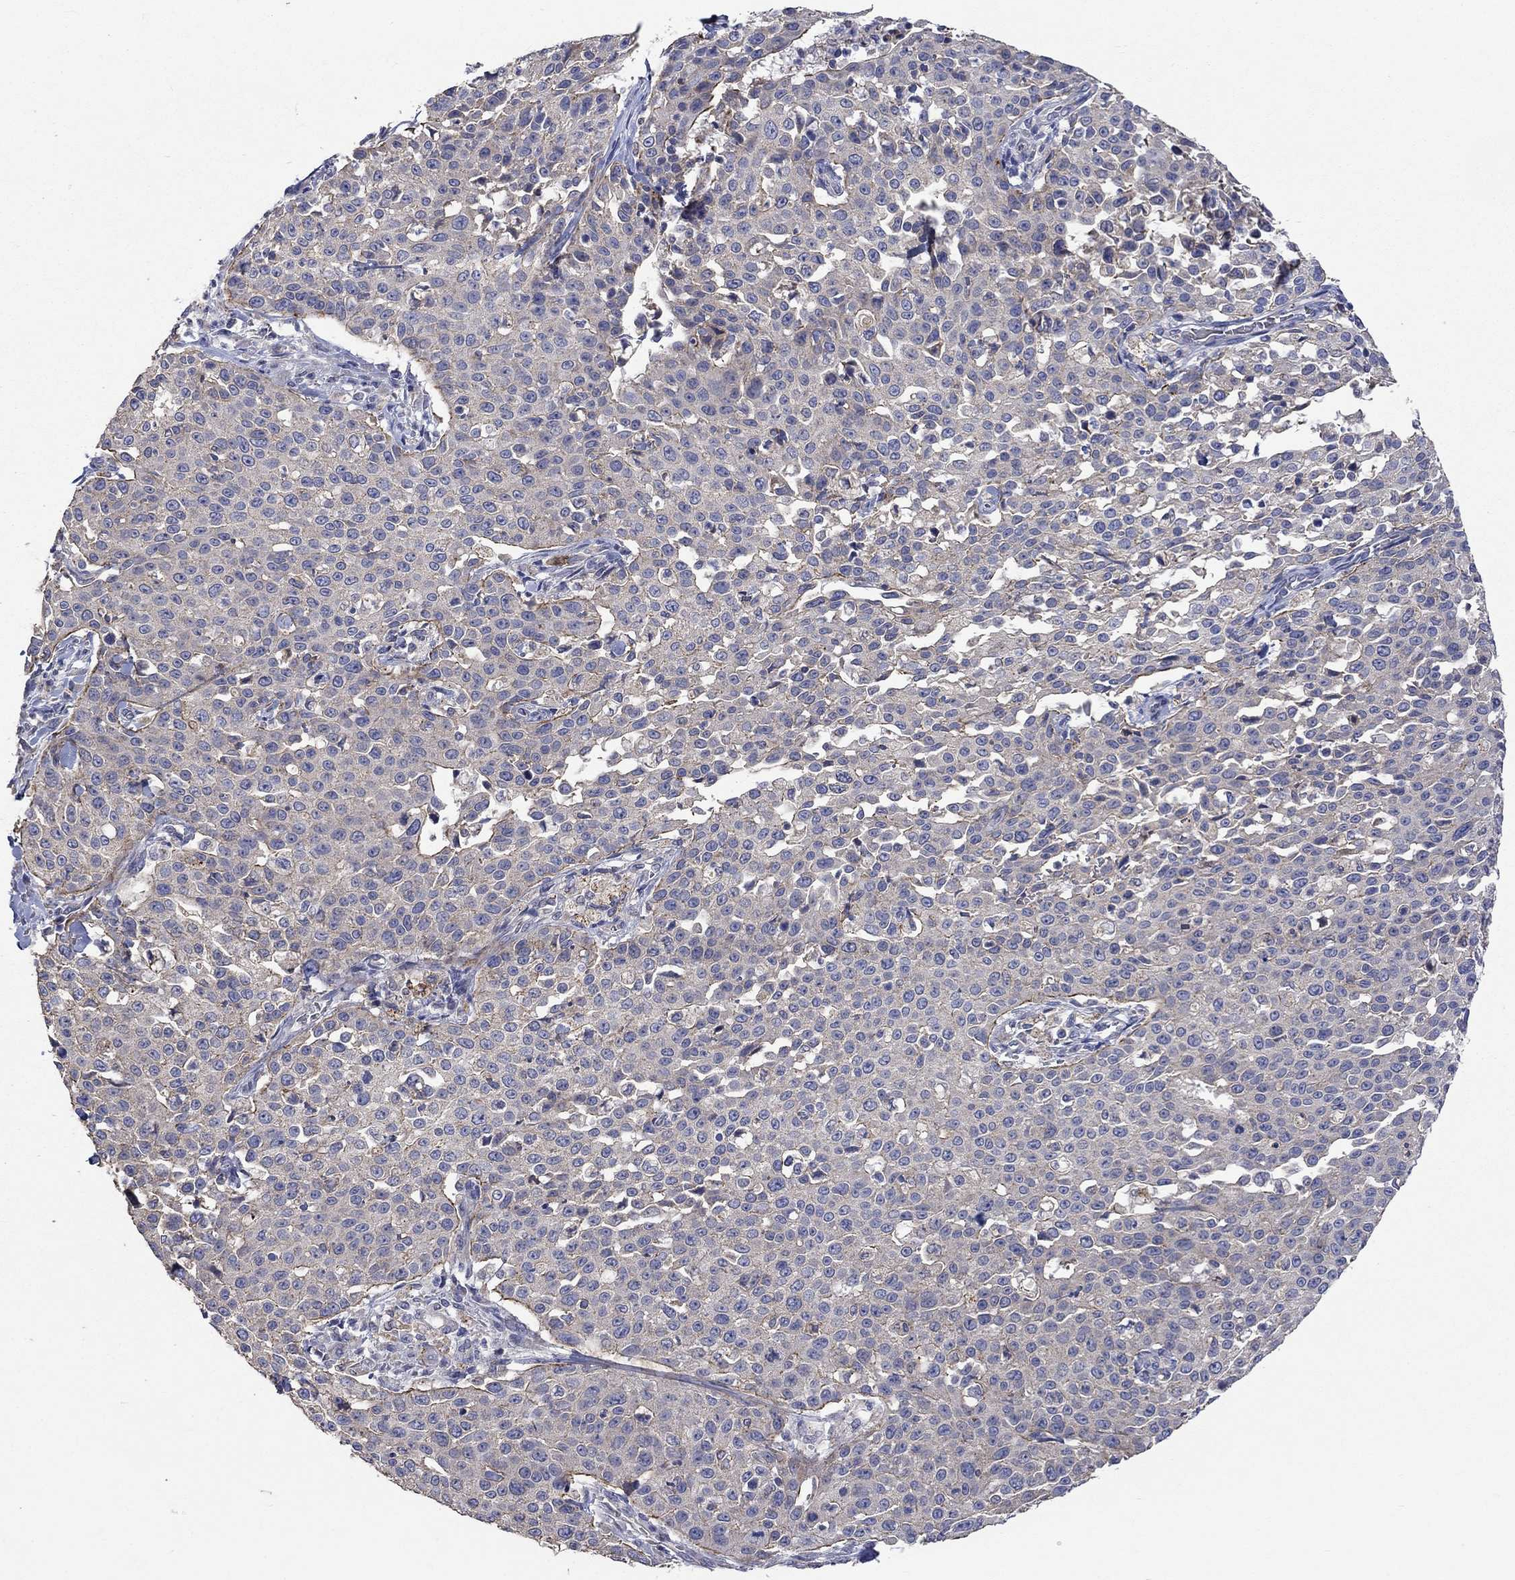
{"staining": {"intensity": "negative", "quantity": "none", "location": "none"}, "tissue": "cervical cancer", "cell_type": "Tumor cells", "image_type": "cancer", "snomed": [{"axis": "morphology", "description": "Squamous cell carcinoma, NOS"}, {"axis": "topography", "description": "Cervix"}], "caption": "Tumor cells show no significant protein positivity in cervical cancer (squamous cell carcinoma).", "gene": "UGT8", "patient": {"sex": "female", "age": 26}}